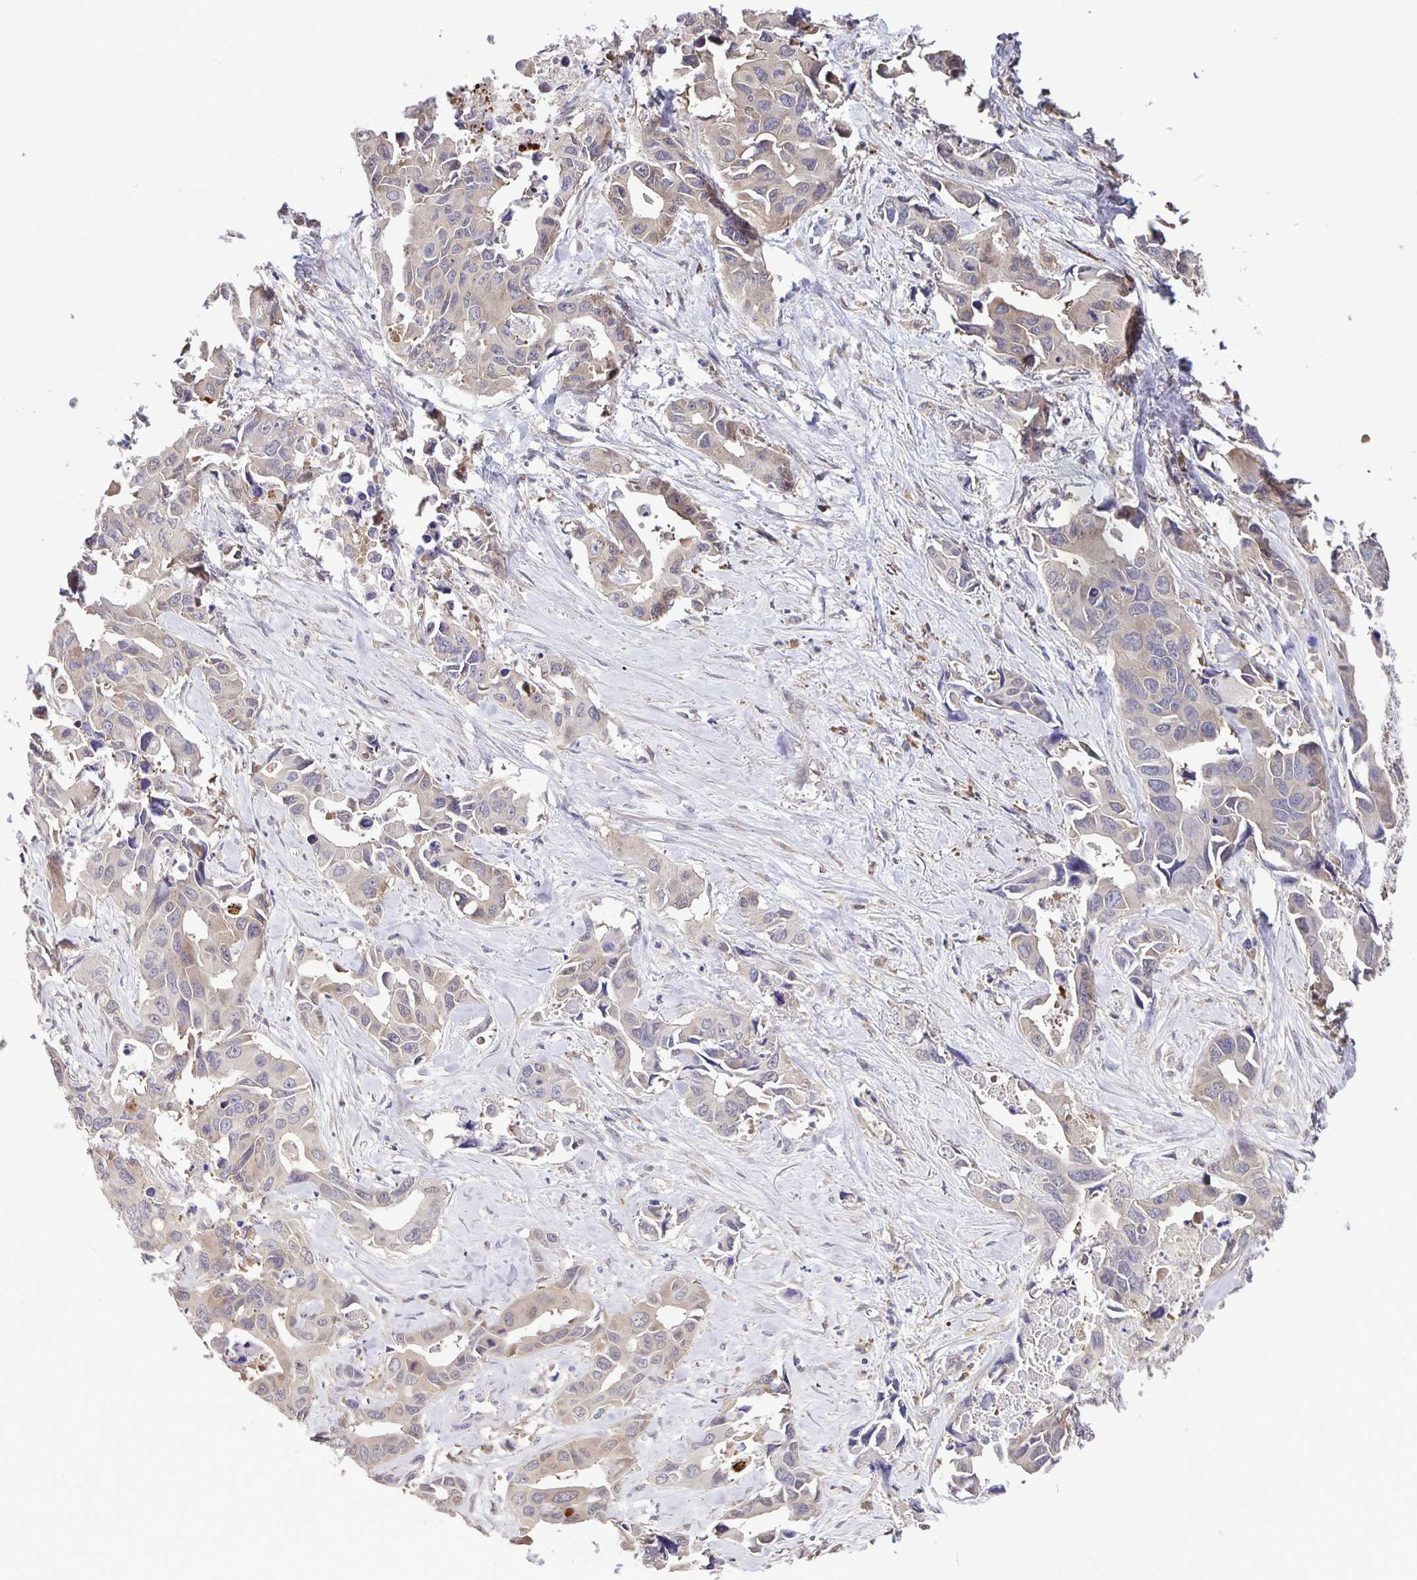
{"staining": {"intensity": "weak", "quantity": "<25%", "location": "cytoplasmic/membranous"}, "tissue": "lung cancer", "cell_type": "Tumor cells", "image_type": "cancer", "snomed": [{"axis": "morphology", "description": "Adenocarcinoma, NOS"}, {"axis": "topography", "description": "Lung"}], "caption": "Immunohistochemistry (IHC) histopathology image of neoplastic tissue: human lung adenocarcinoma stained with DAB displays no significant protein positivity in tumor cells.", "gene": "FEM1C", "patient": {"sex": "male", "age": 64}}